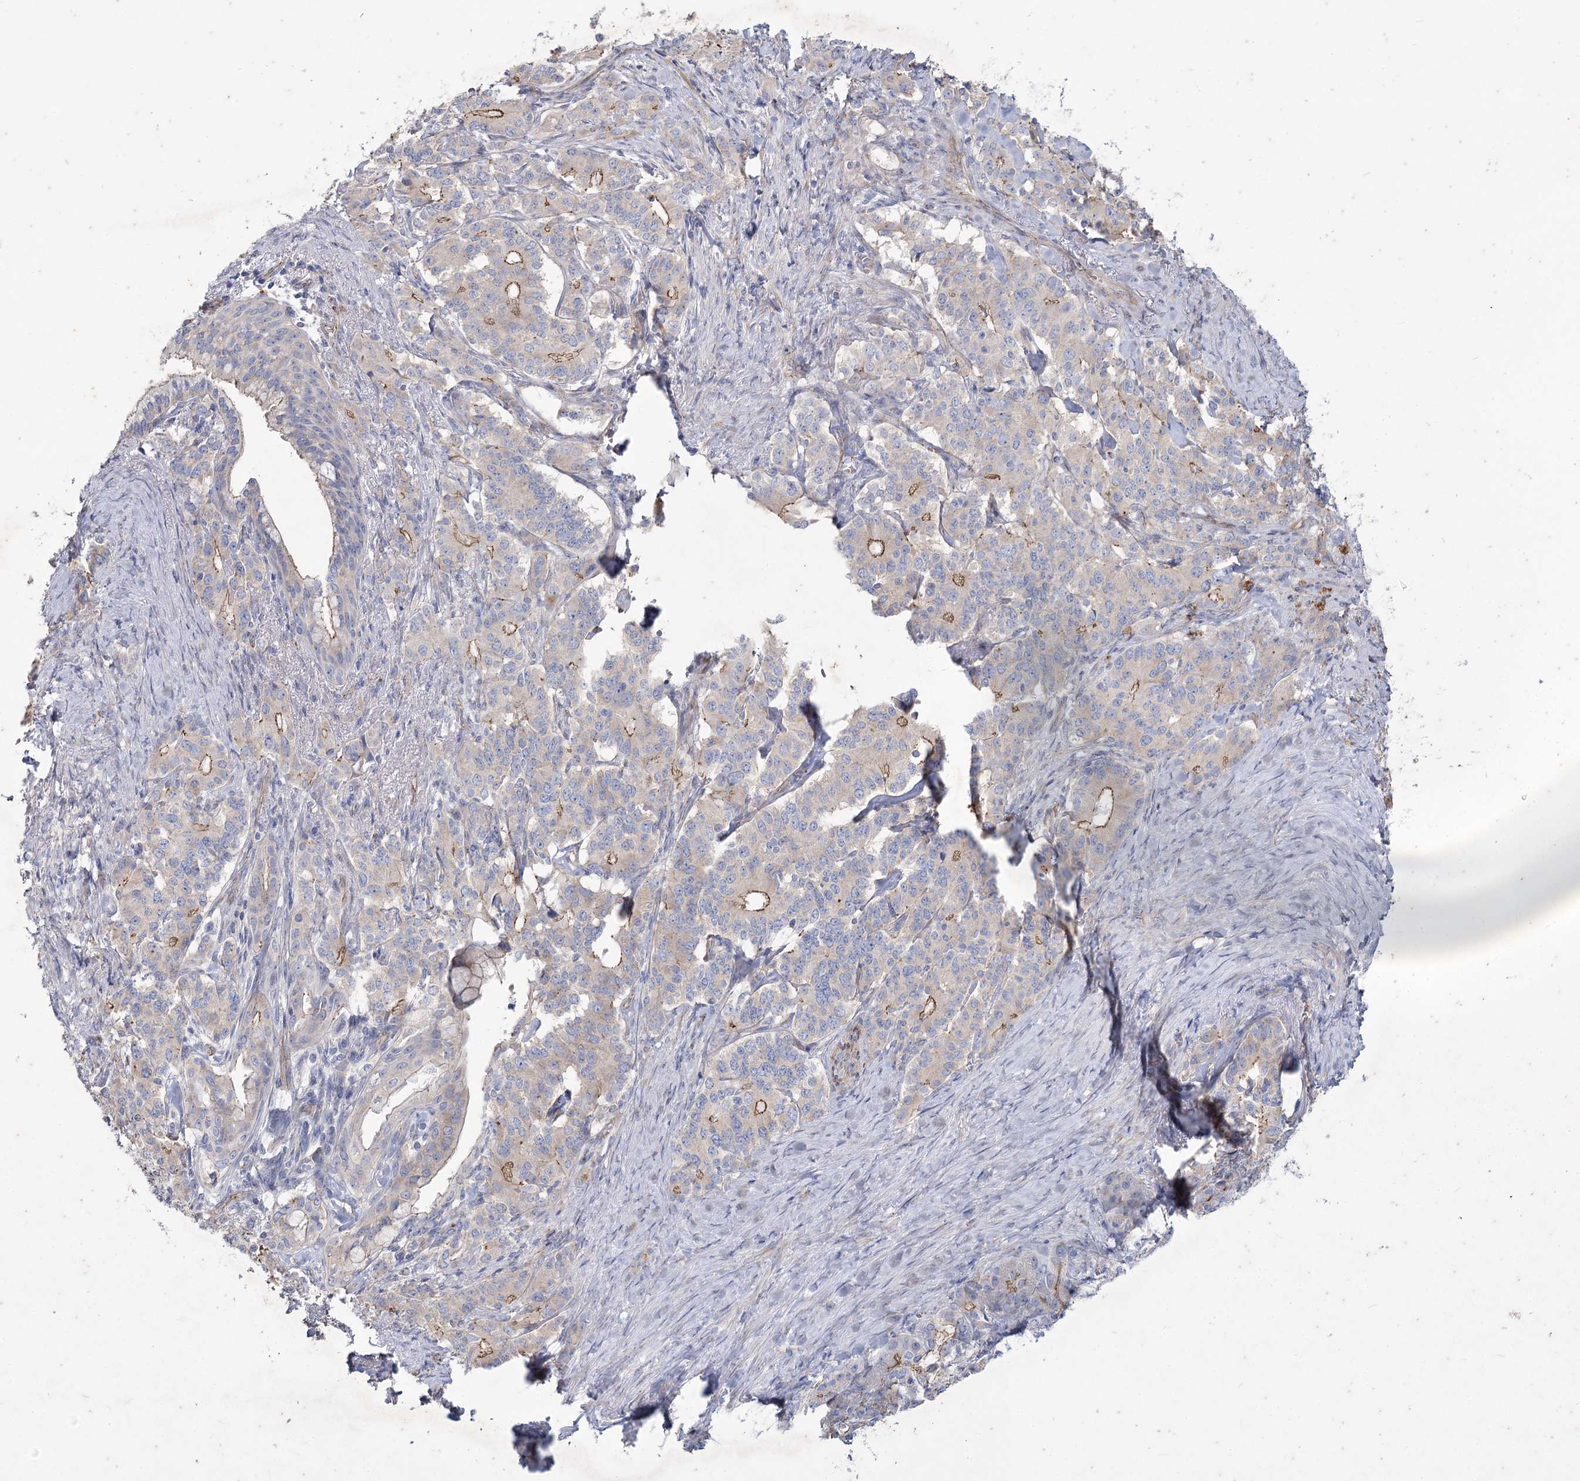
{"staining": {"intensity": "moderate", "quantity": "<25%", "location": "cytoplasmic/membranous"}, "tissue": "pancreatic cancer", "cell_type": "Tumor cells", "image_type": "cancer", "snomed": [{"axis": "morphology", "description": "Adenocarcinoma, NOS"}, {"axis": "topography", "description": "Pancreas"}], "caption": "The histopathology image demonstrates staining of pancreatic cancer, revealing moderate cytoplasmic/membranous protein expression (brown color) within tumor cells.", "gene": "LDLRAD3", "patient": {"sex": "female", "age": 74}}